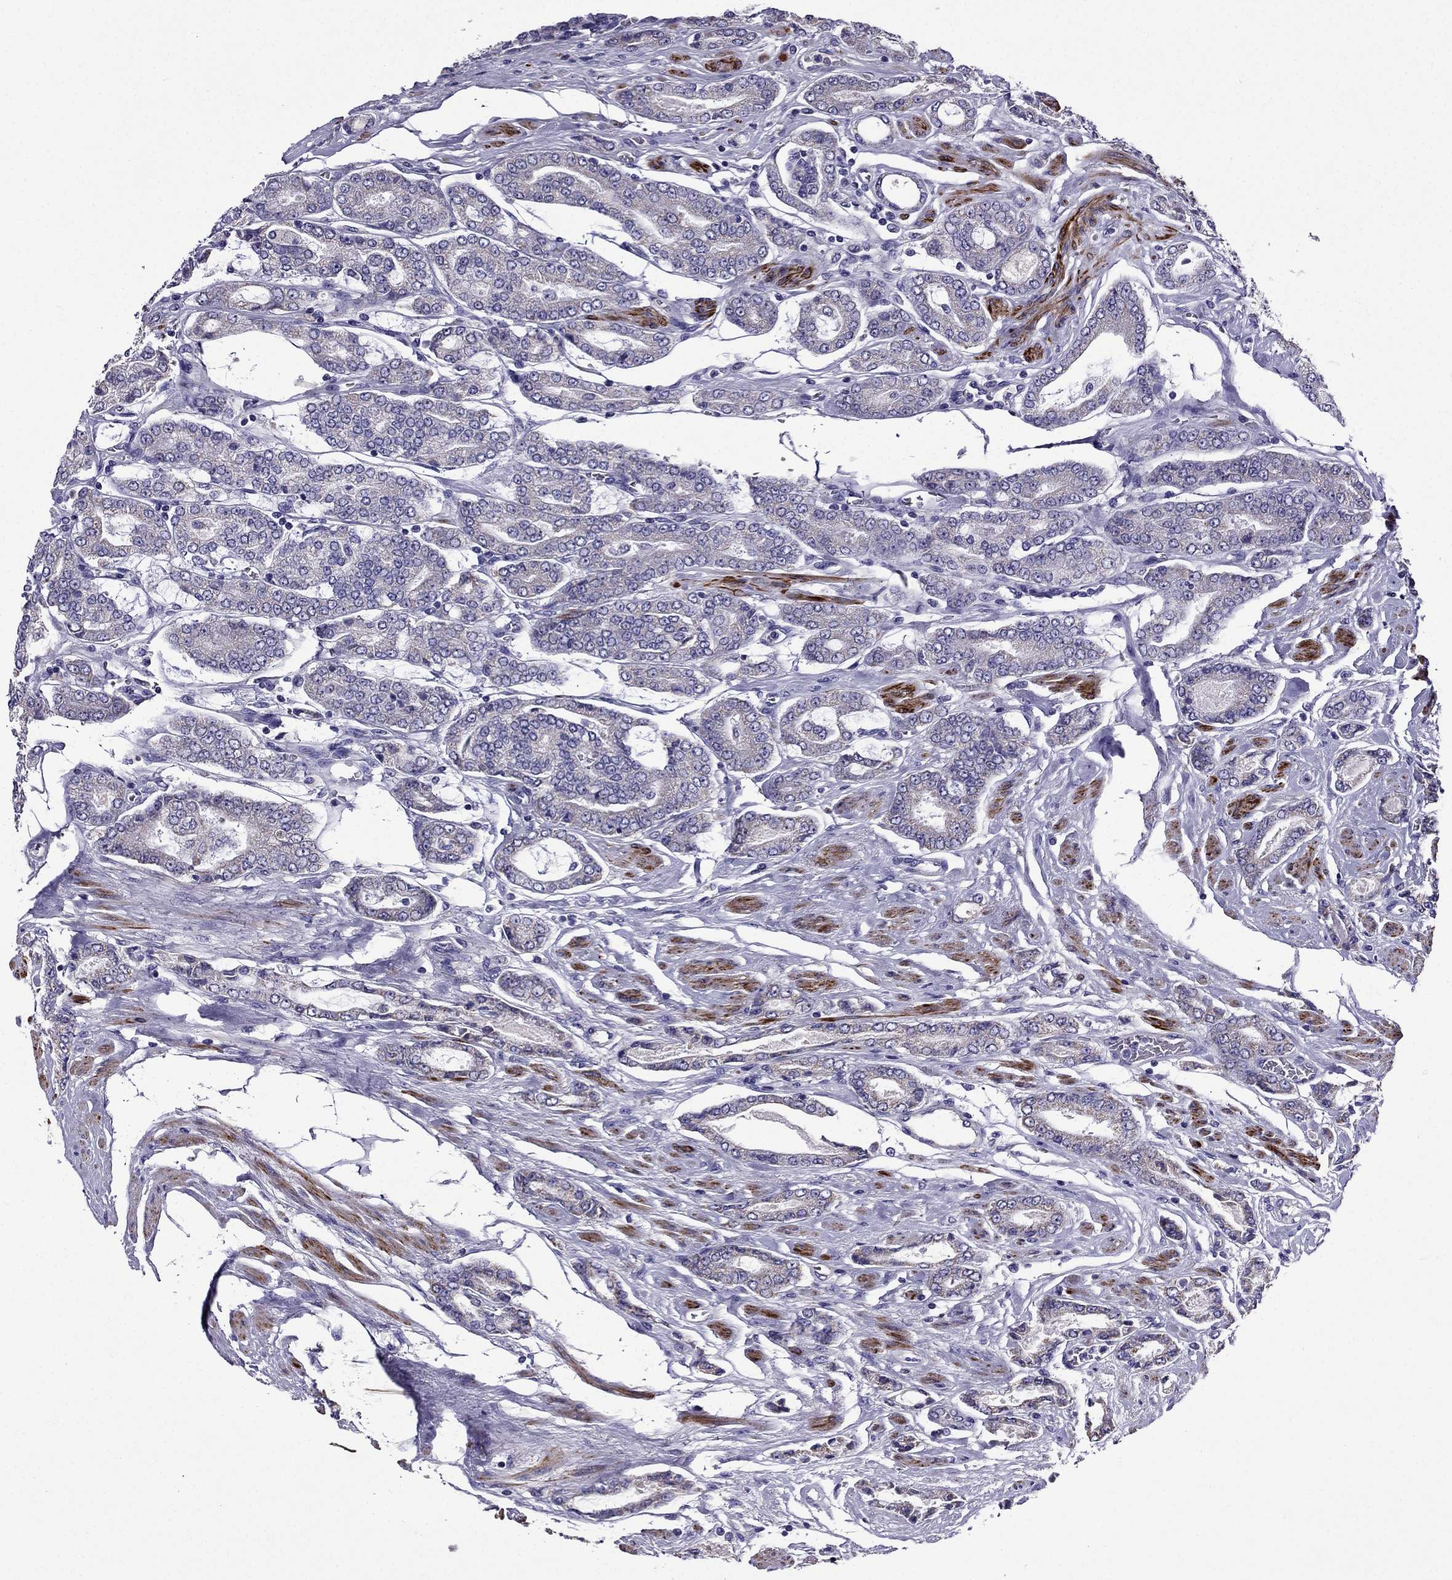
{"staining": {"intensity": "weak", "quantity": ">75%", "location": "cytoplasmic/membranous"}, "tissue": "prostate cancer", "cell_type": "Tumor cells", "image_type": "cancer", "snomed": [{"axis": "morphology", "description": "Adenocarcinoma, NOS"}, {"axis": "topography", "description": "Prostate"}], "caption": "Protein expression analysis of prostate cancer demonstrates weak cytoplasmic/membranous expression in about >75% of tumor cells.", "gene": "DSC1", "patient": {"sex": "male", "age": 64}}